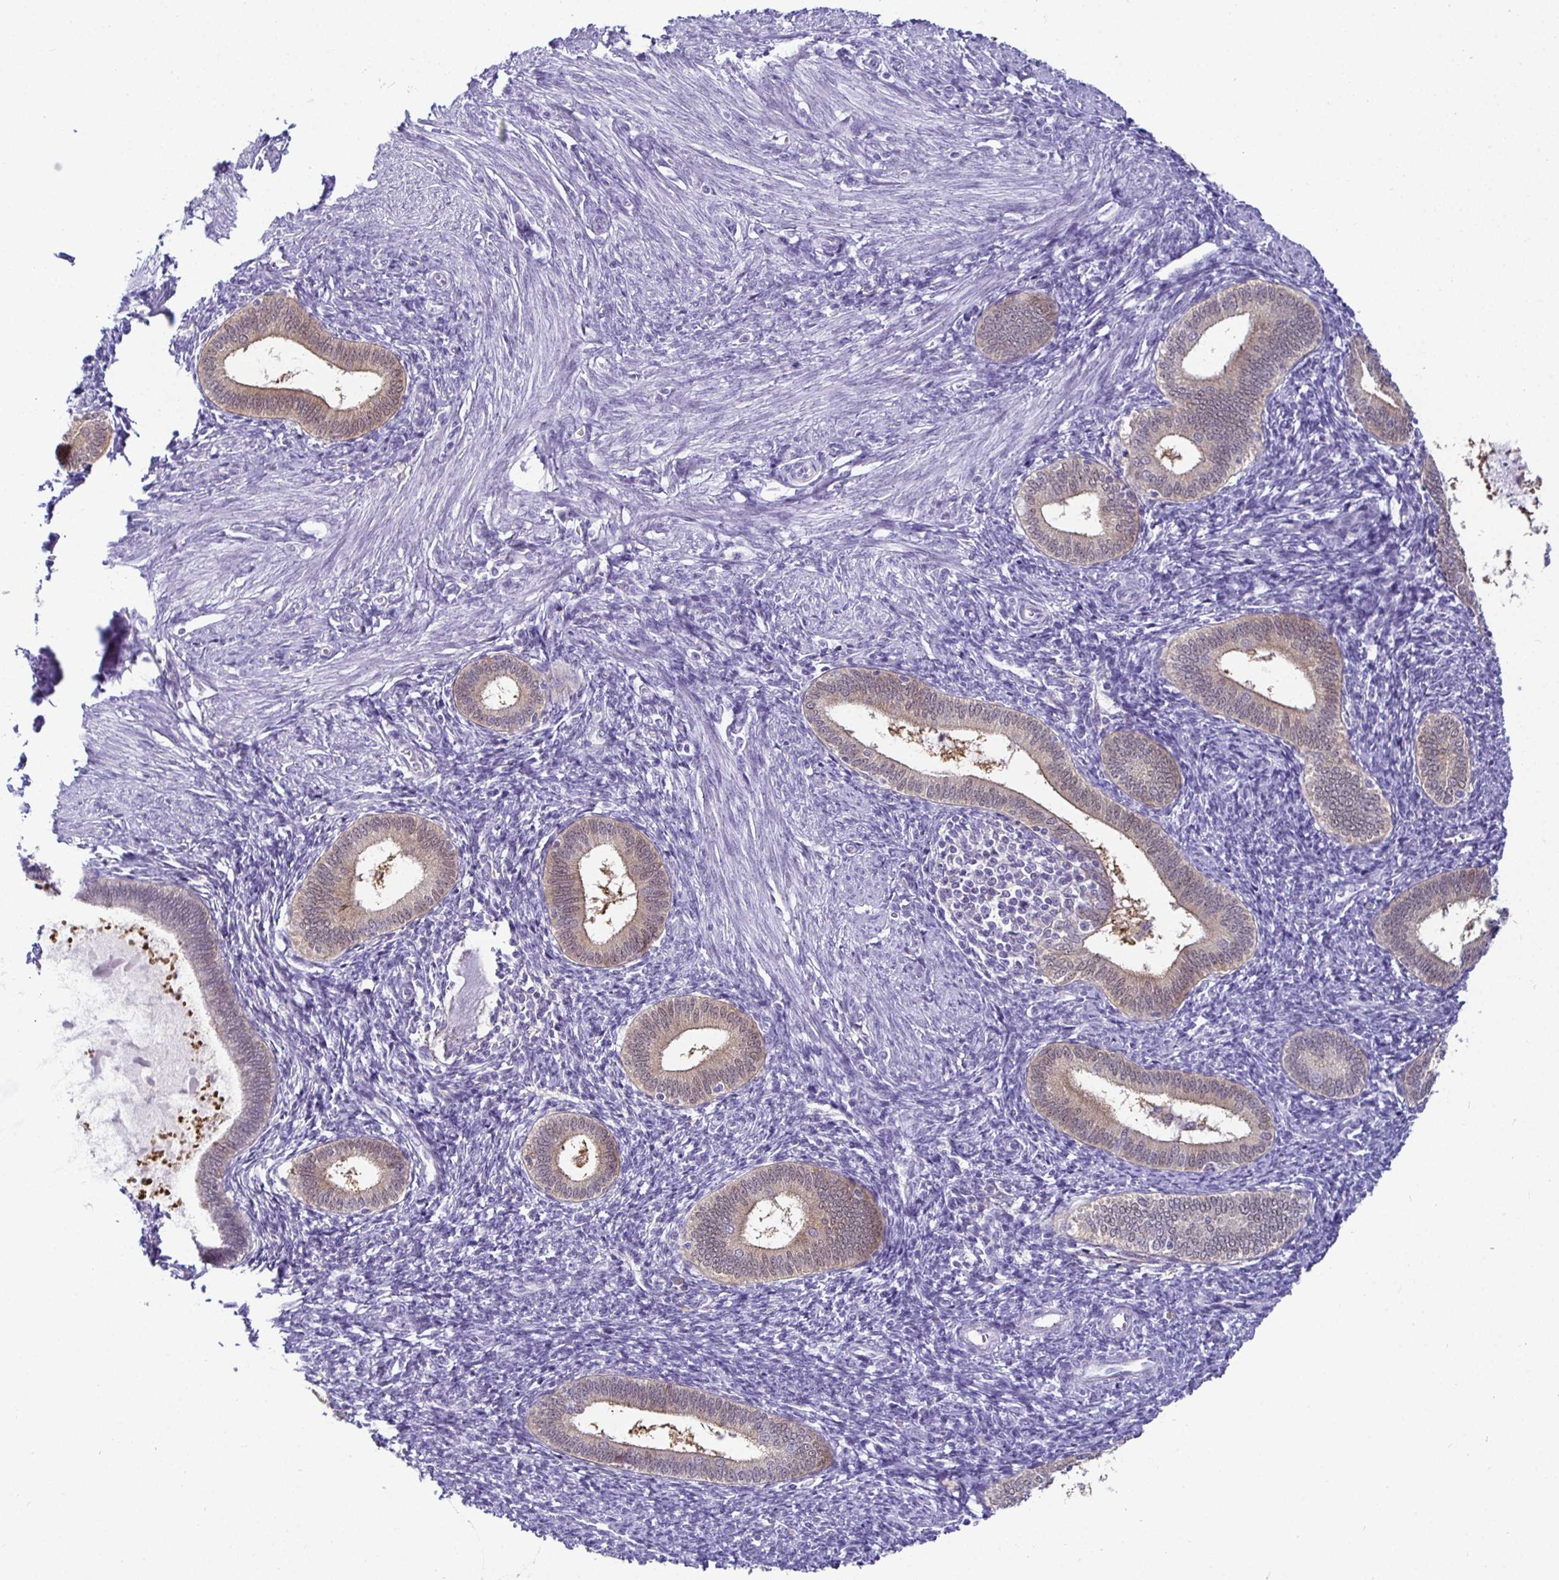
{"staining": {"intensity": "negative", "quantity": "none", "location": "none"}, "tissue": "endometrium", "cell_type": "Cells in endometrial stroma", "image_type": "normal", "snomed": [{"axis": "morphology", "description": "Normal tissue, NOS"}, {"axis": "topography", "description": "Endometrium"}], "caption": "The micrograph demonstrates no staining of cells in endometrial stroma in unremarkable endometrium. The staining was performed using DAB (3,3'-diaminobenzidine) to visualize the protein expression in brown, while the nuclei were stained in blue with hematoxylin (Magnification: 20x).", "gene": "SIRPA", "patient": {"sex": "female", "age": 41}}